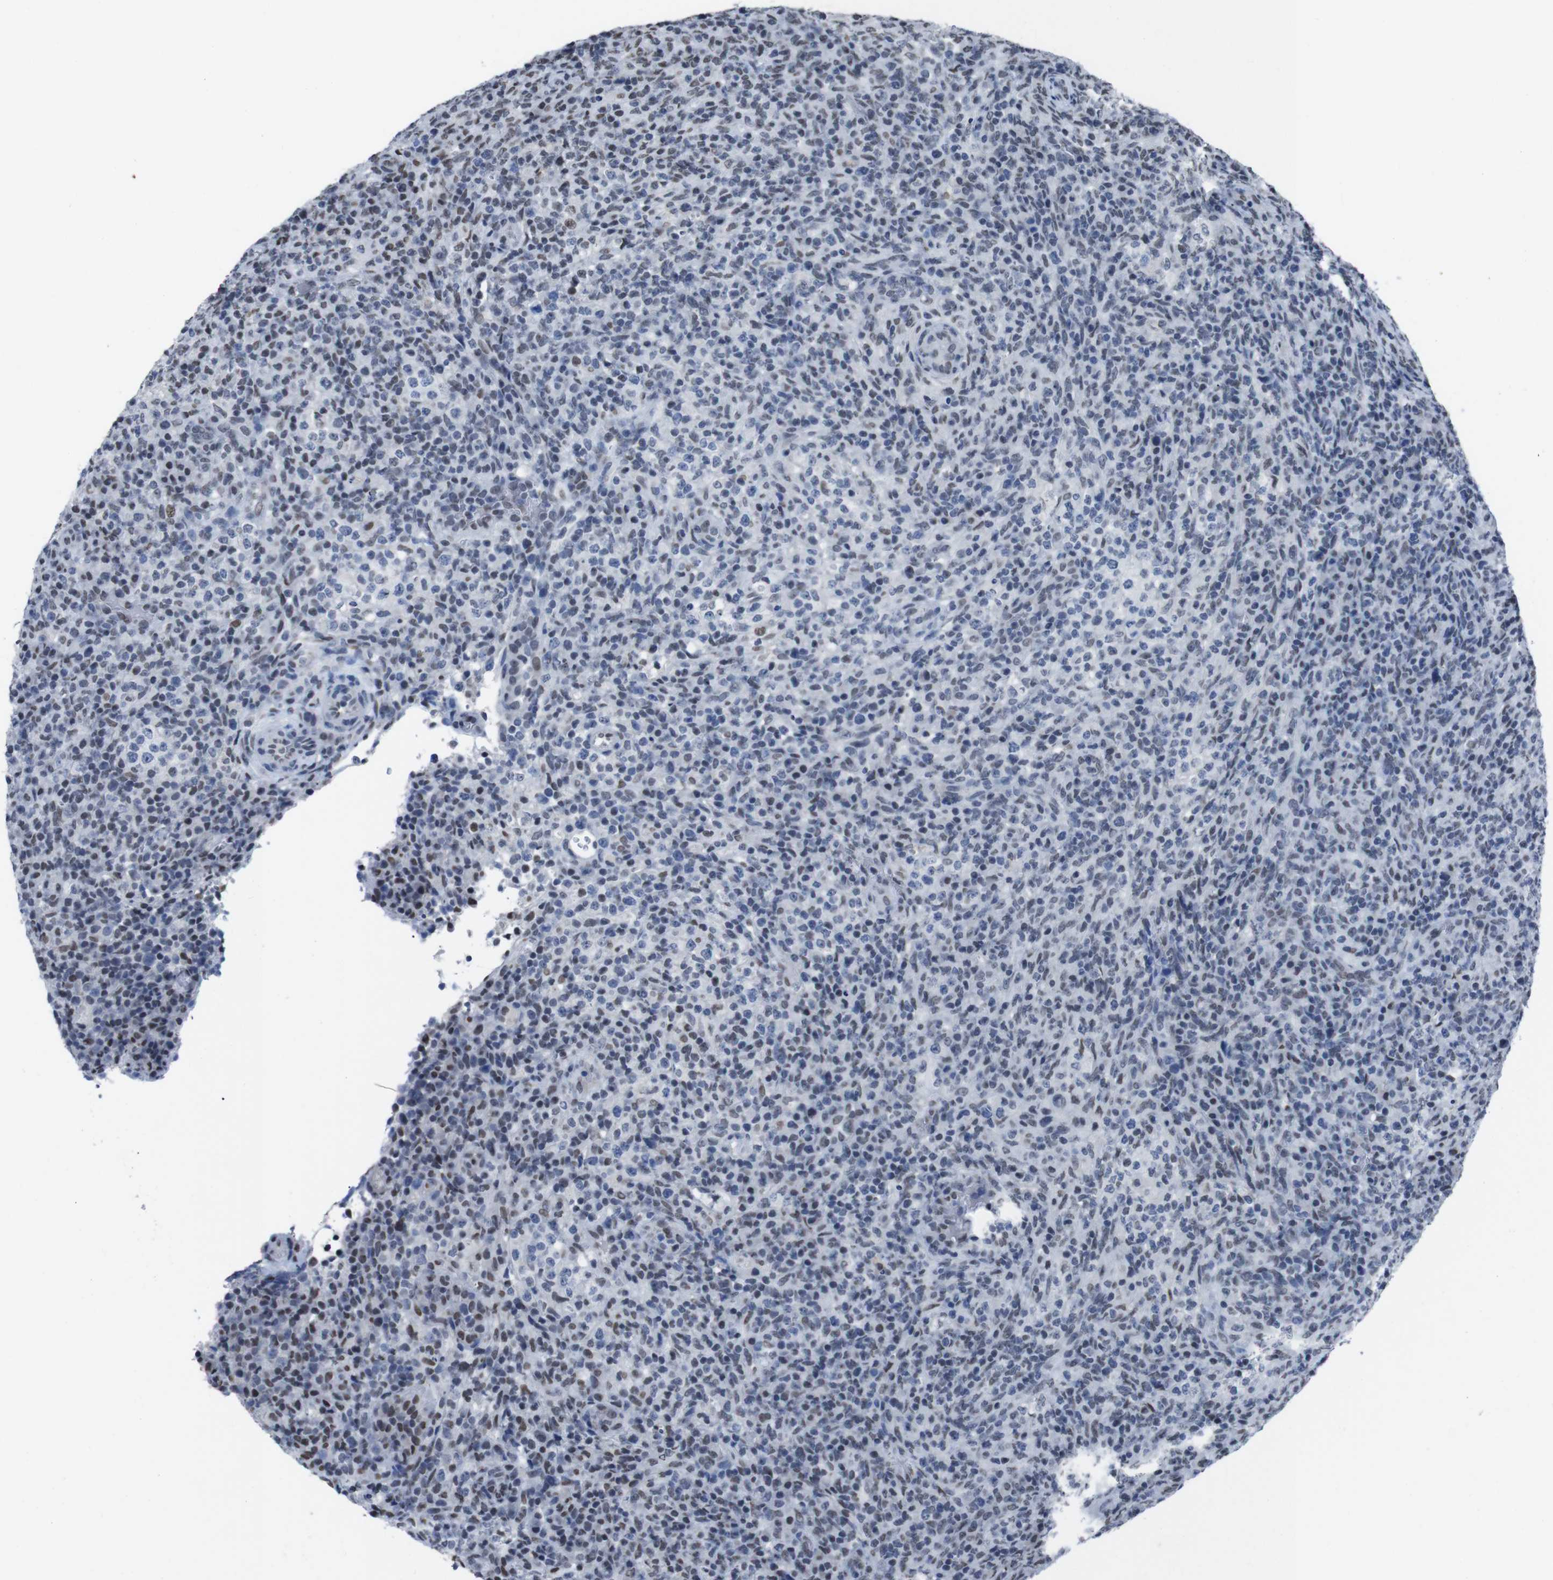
{"staining": {"intensity": "weak", "quantity": "25%-75%", "location": "nuclear"}, "tissue": "lymphoma", "cell_type": "Tumor cells", "image_type": "cancer", "snomed": [{"axis": "morphology", "description": "Malignant lymphoma, non-Hodgkin's type, High grade"}, {"axis": "topography", "description": "Lymph node"}], "caption": "Immunohistochemistry histopathology image of neoplastic tissue: high-grade malignant lymphoma, non-Hodgkin's type stained using immunohistochemistry shows low levels of weak protein expression localized specifically in the nuclear of tumor cells, appearing as a nuclear brown color.", "gene": "PIP4P2", "patient": {"sex": "female", "age": 76}}